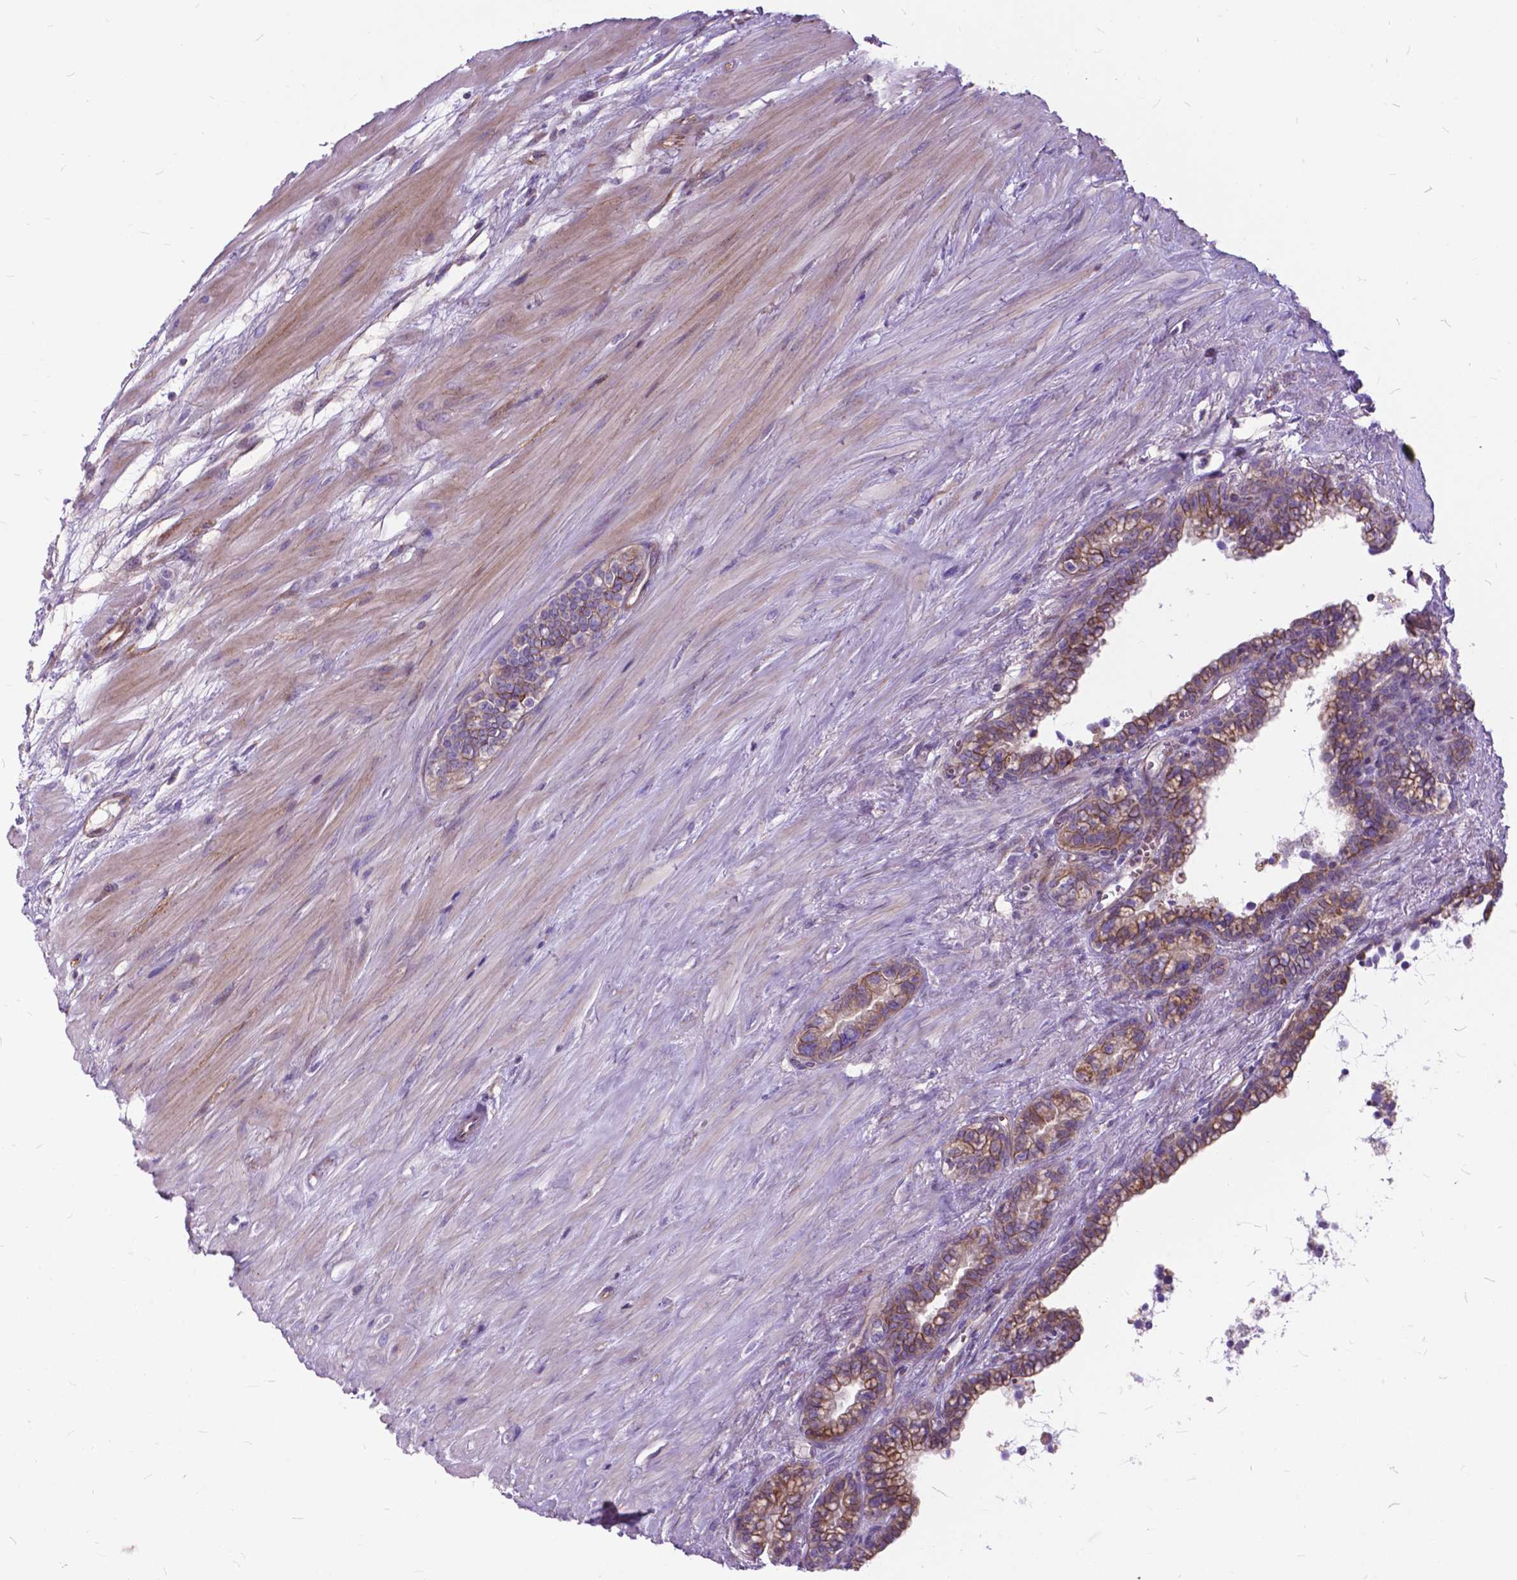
{"staining": {"intensity": "moderate", "quantity": "25%-75%", "location": "cytoplasmic/membranous"}, "tissue": "seminal vesicle", "cell_type": "Glandular cells", "image_type": "normal", "snomed": [{"axis": "morphology", "description": "Normal tissue, NOS"}, {"axis": "morphology", "description": "Urothelial carcinoma, NOS"}, {"axis": "topography", "description": "Urinary bladder"}, {"axis": "topography", "description": "Seminal veicle"}], "caption": "A micrograph of human seminal vesicle stained for a protein exhibits moderate cytoplasmic/membranous brown staining in glandular cells. The protein of interest is stained brown, and the nuclei are stained in blue (DAB (3,3'-diaminobenzidine) IHC with brightfield microscopy, high magnification).", "gene": "FLT4", "patient": {"sex": "male", "age": 76}}